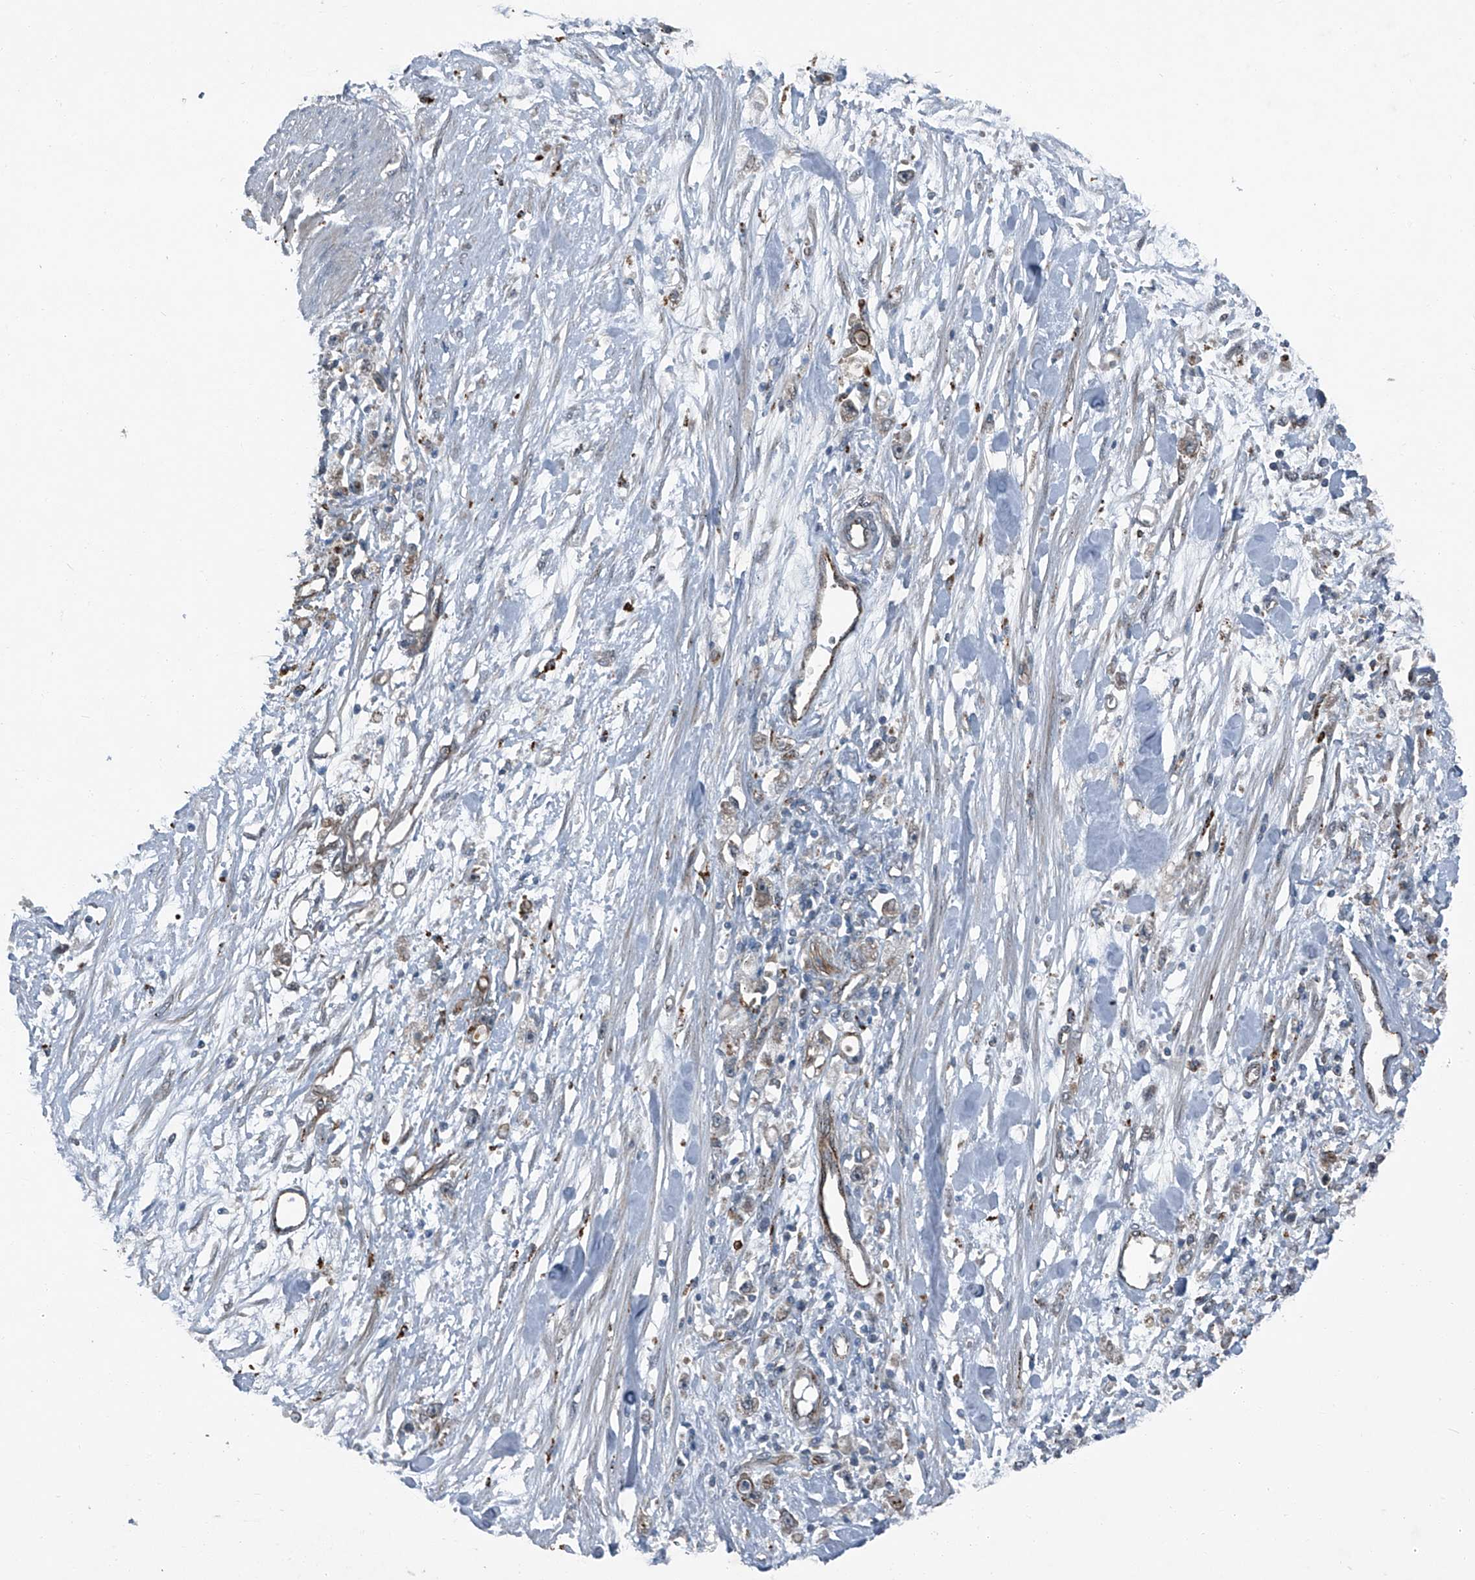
{"staining": {"intensity": "weak", "quantity": "25%-75%", "location": "cytoplasmic/membranous"}, "tissue": "stomach cancer", "cell_type": "Tumor cells", "image_type": "cancer", "snomed": [{"axis": "morphology", "description": "Adenocarcinoma, NOS"}, {"axis": "topography", "description": "Stomach"}], "caption": "Immunohistochemical staining of stomach cancer displays weak cytoplasmic/membranous protein staining in approximately 25%-75% of tumor cells. The staining is performed using DAB (3,3'-diaminobenzidine) brown chromogen to label protein expression. The nuclei are counter-stained blue using hematoxylin.", "gene": "SENP2", "patient": {"sex": "female", "age": 59}}